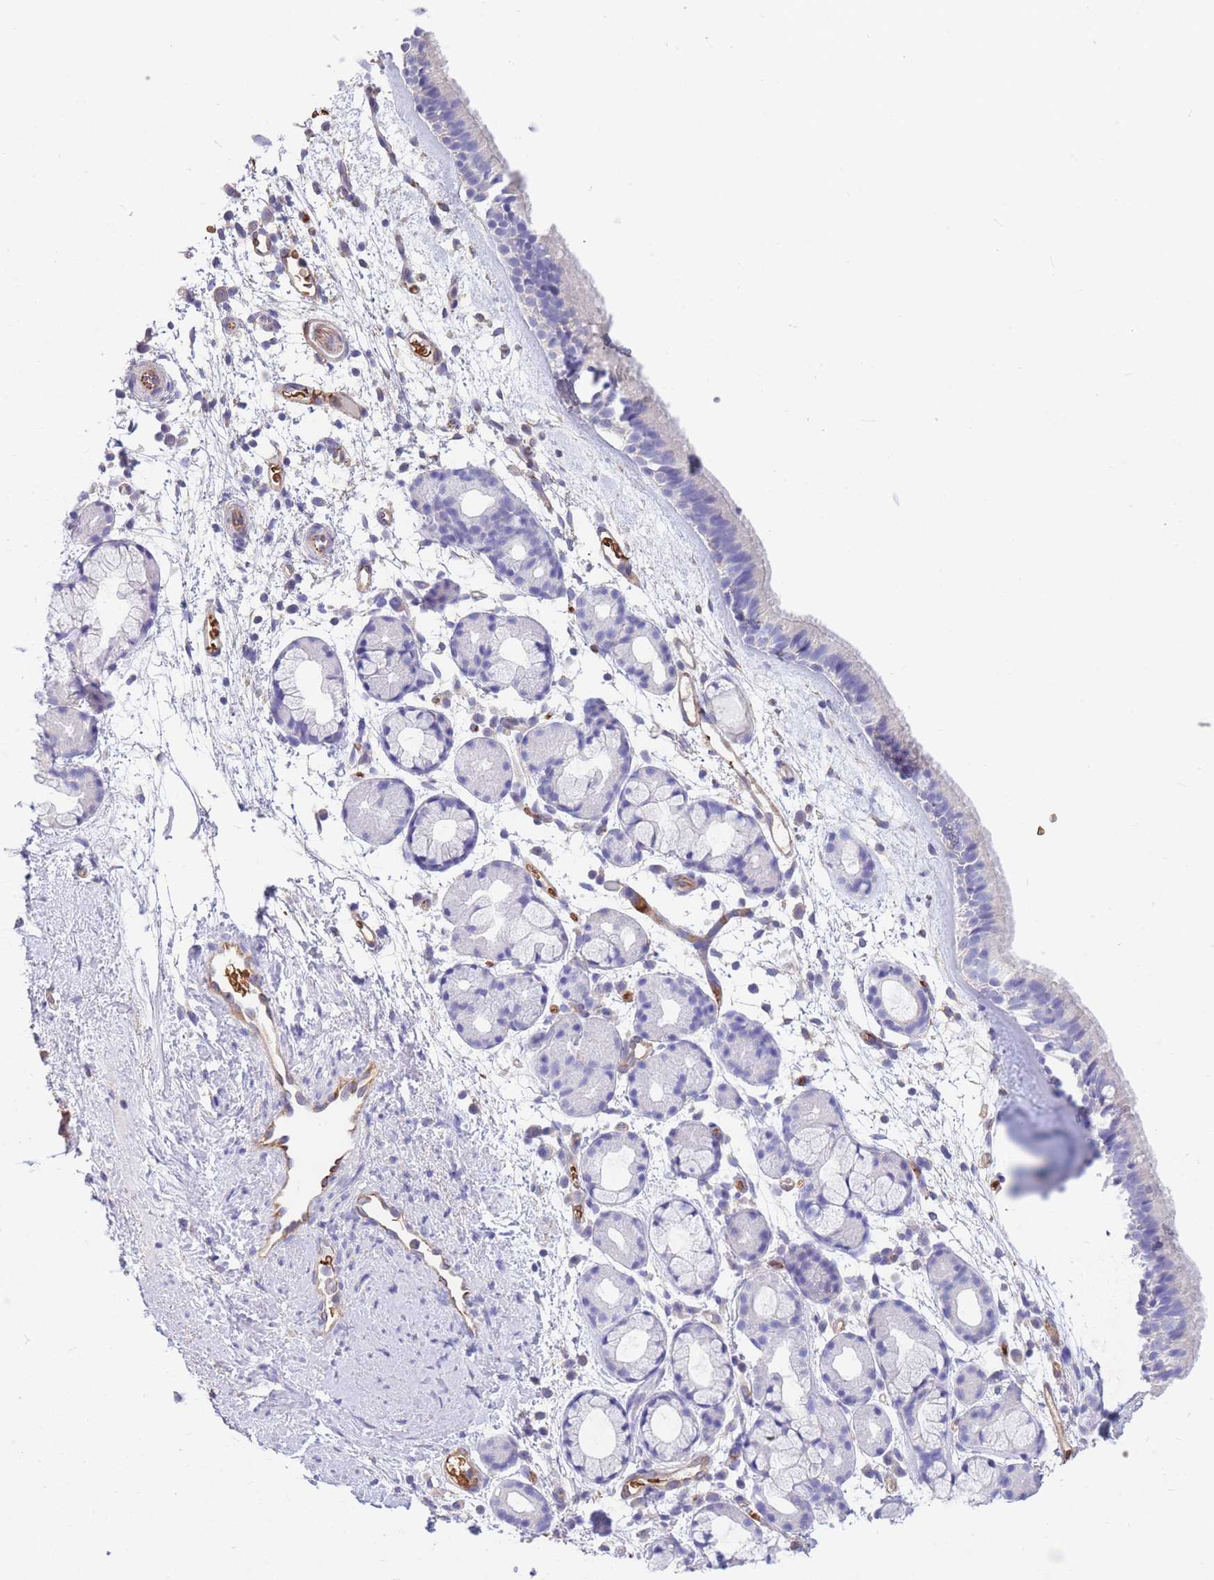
{"staining": {"intensity": "negative", "quantity": "none", "location": "none"}, "tissue": "nasopharynx", "cell_type": "Respiratory epithelial cells", "image_type": "normal", "snomed": [{"axis": "morphology", "description": "Normal tissue, NOS"}, {"axis": "topography", "description": "Nasopharynx"}], "caption": "This image is of normal nasopharynx stained with immunohistochemistry to label a protein in brown with the nuclei are counter-stained blue. There is no staining in respiratory epithelial cells.", "gene": "ANKRD53", "patient": {"sex": "female", "age": 81}}